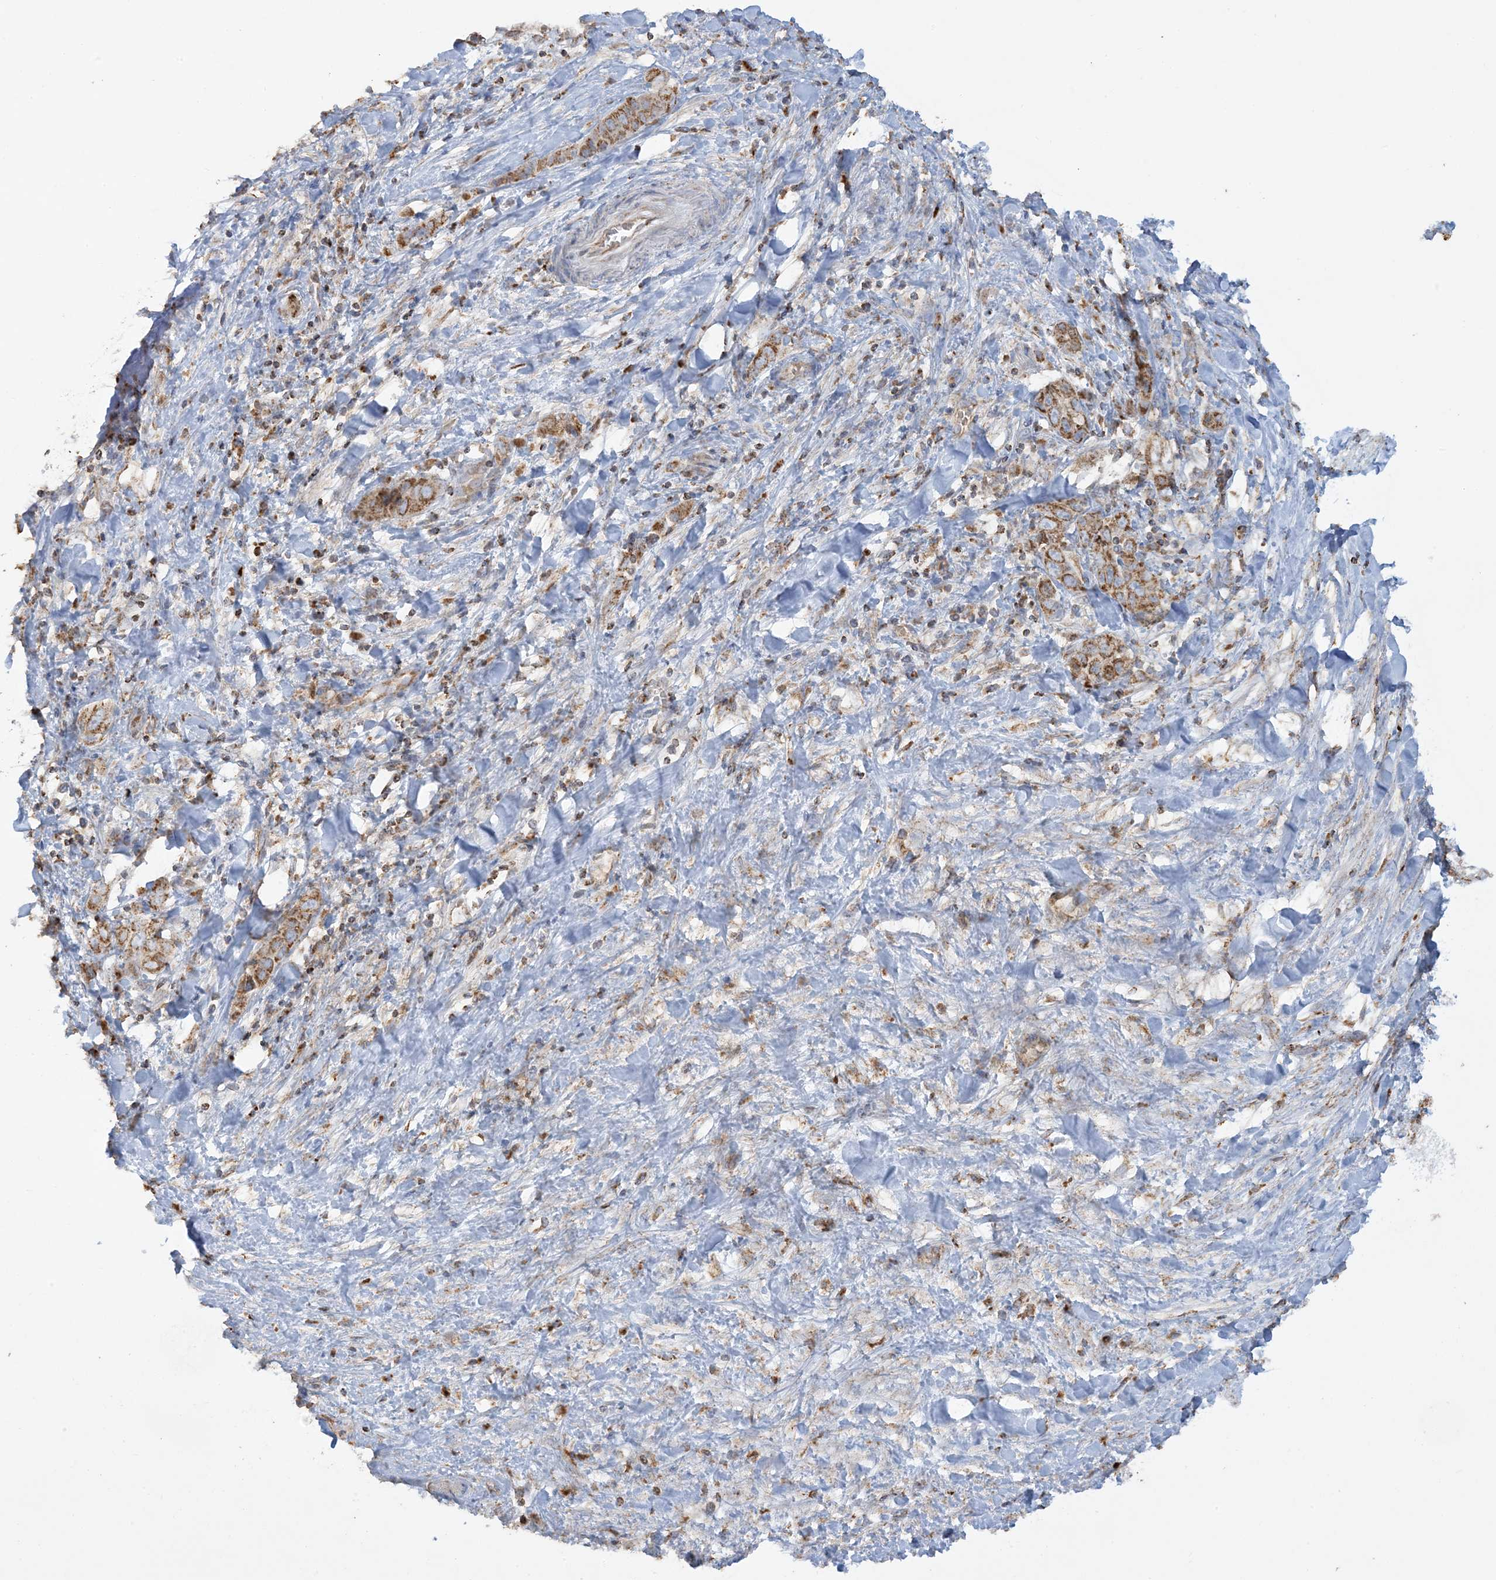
{"staining": {"intensity": "moderate", "quantity": ">75%", "location": "cytoplasmic/membranous"}, "tissue": "liver cancer", "cell_type": "Tumor cells", "image_type": "cancer", "snomed": [{"axis": "morphology", "description": "Cholangiocarcinoma"}, {"axis": "topography", "description": "Liver"}], "caption": "The micrograph shows immunohistochemical staining of liver cancer (cholangiocarcinoma). There is moderate cytoplasmic/membranous positivity is appreciated in about >75% of tumor cells.", "gene": "AGA", "patient": {"sex": "female", "age": 52}}